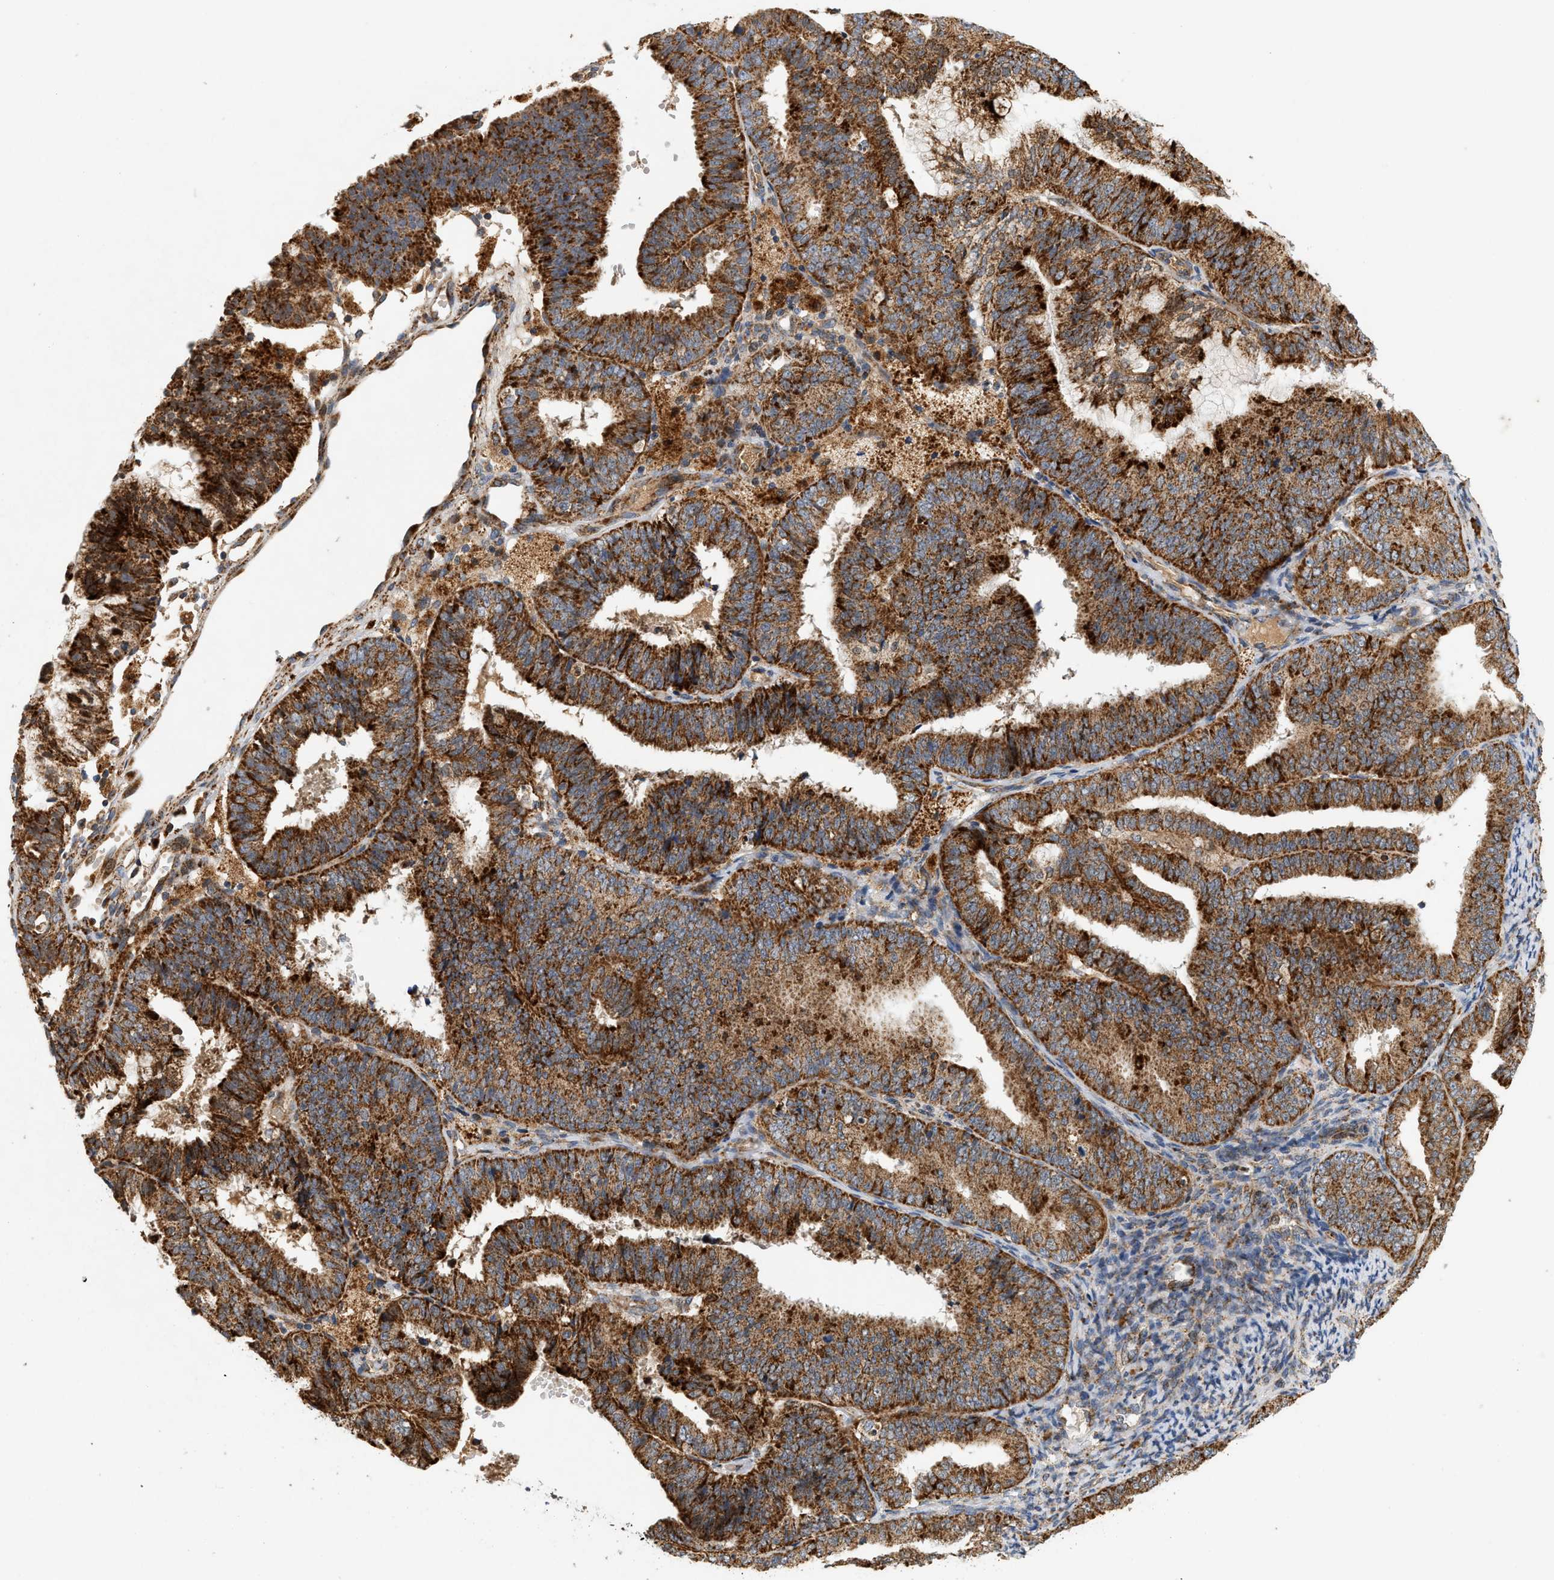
{"staining": {"intensity": "strong", "quantity": ">75%", "location": "cytoplasmic/membranous"}, "tissue": "endometrial cancer", "cell_type": "Tumor cells", "image_type": "cancer", "snomed": [{"axis": "morphology", "description": "Adenocarcinoma, NOS"}, {"axis": "topography", "description": "Endometrium"}], "caption": "Protein expression analysis of endometrial cancer (adenocarcinoma) shows strong cytoplasmic/membranous expression in approximately >75% of tumor cells.", "gene": "MCU", "patient": {"sex": "female", "age": 63}}